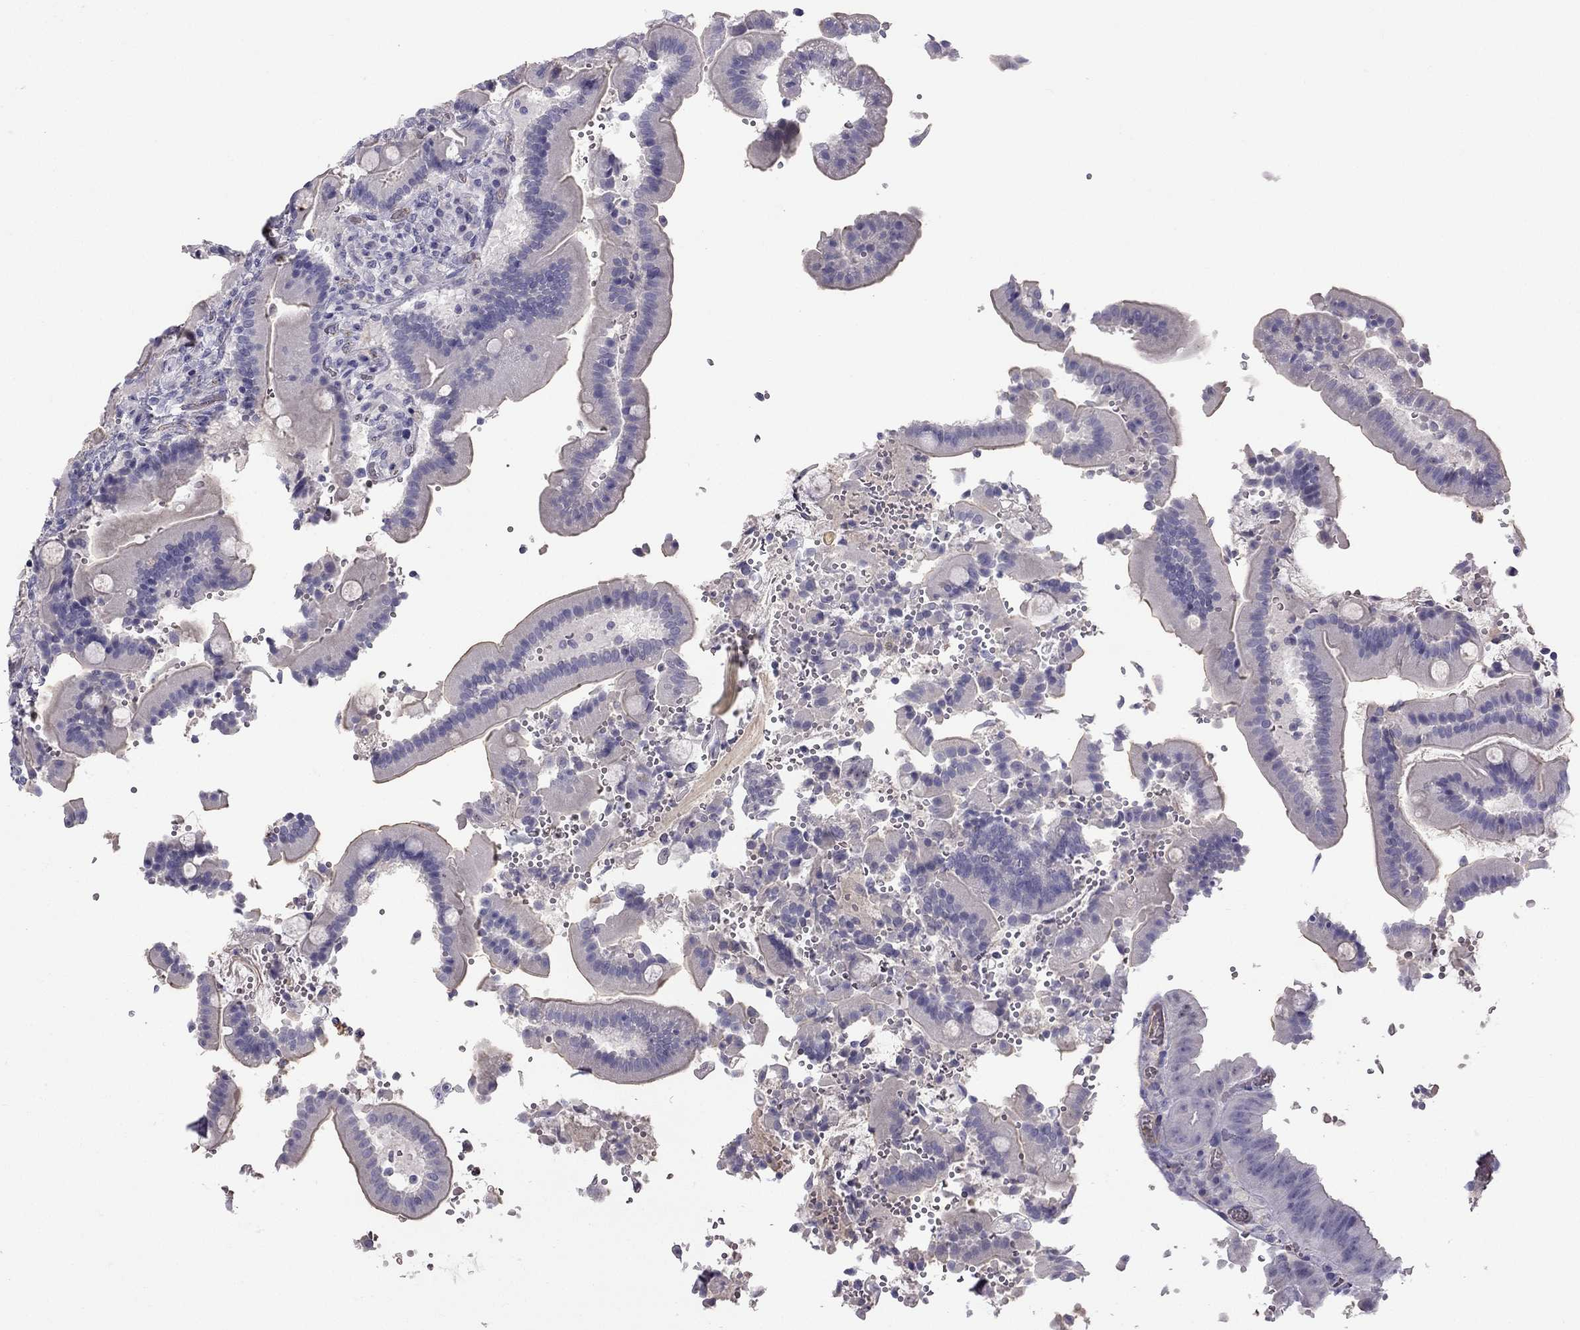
{"staining": {"intensity": "negative", "quantity": "none", "location": "none"}, "tissue": "duodenum", "cell_type": "Glandular cells", "image_type": "normal", "snomed": [{"axis": "morphology", "description": "Normal tissue, NOS"}, {"axis": "topography", "description": "Duodenum"}], "caption": "Duodenum stained for a protein using IHC exhibits no positivity glandular cells.", "gene": "STOML3", "patient": {"sex": "female", "age": 62}}